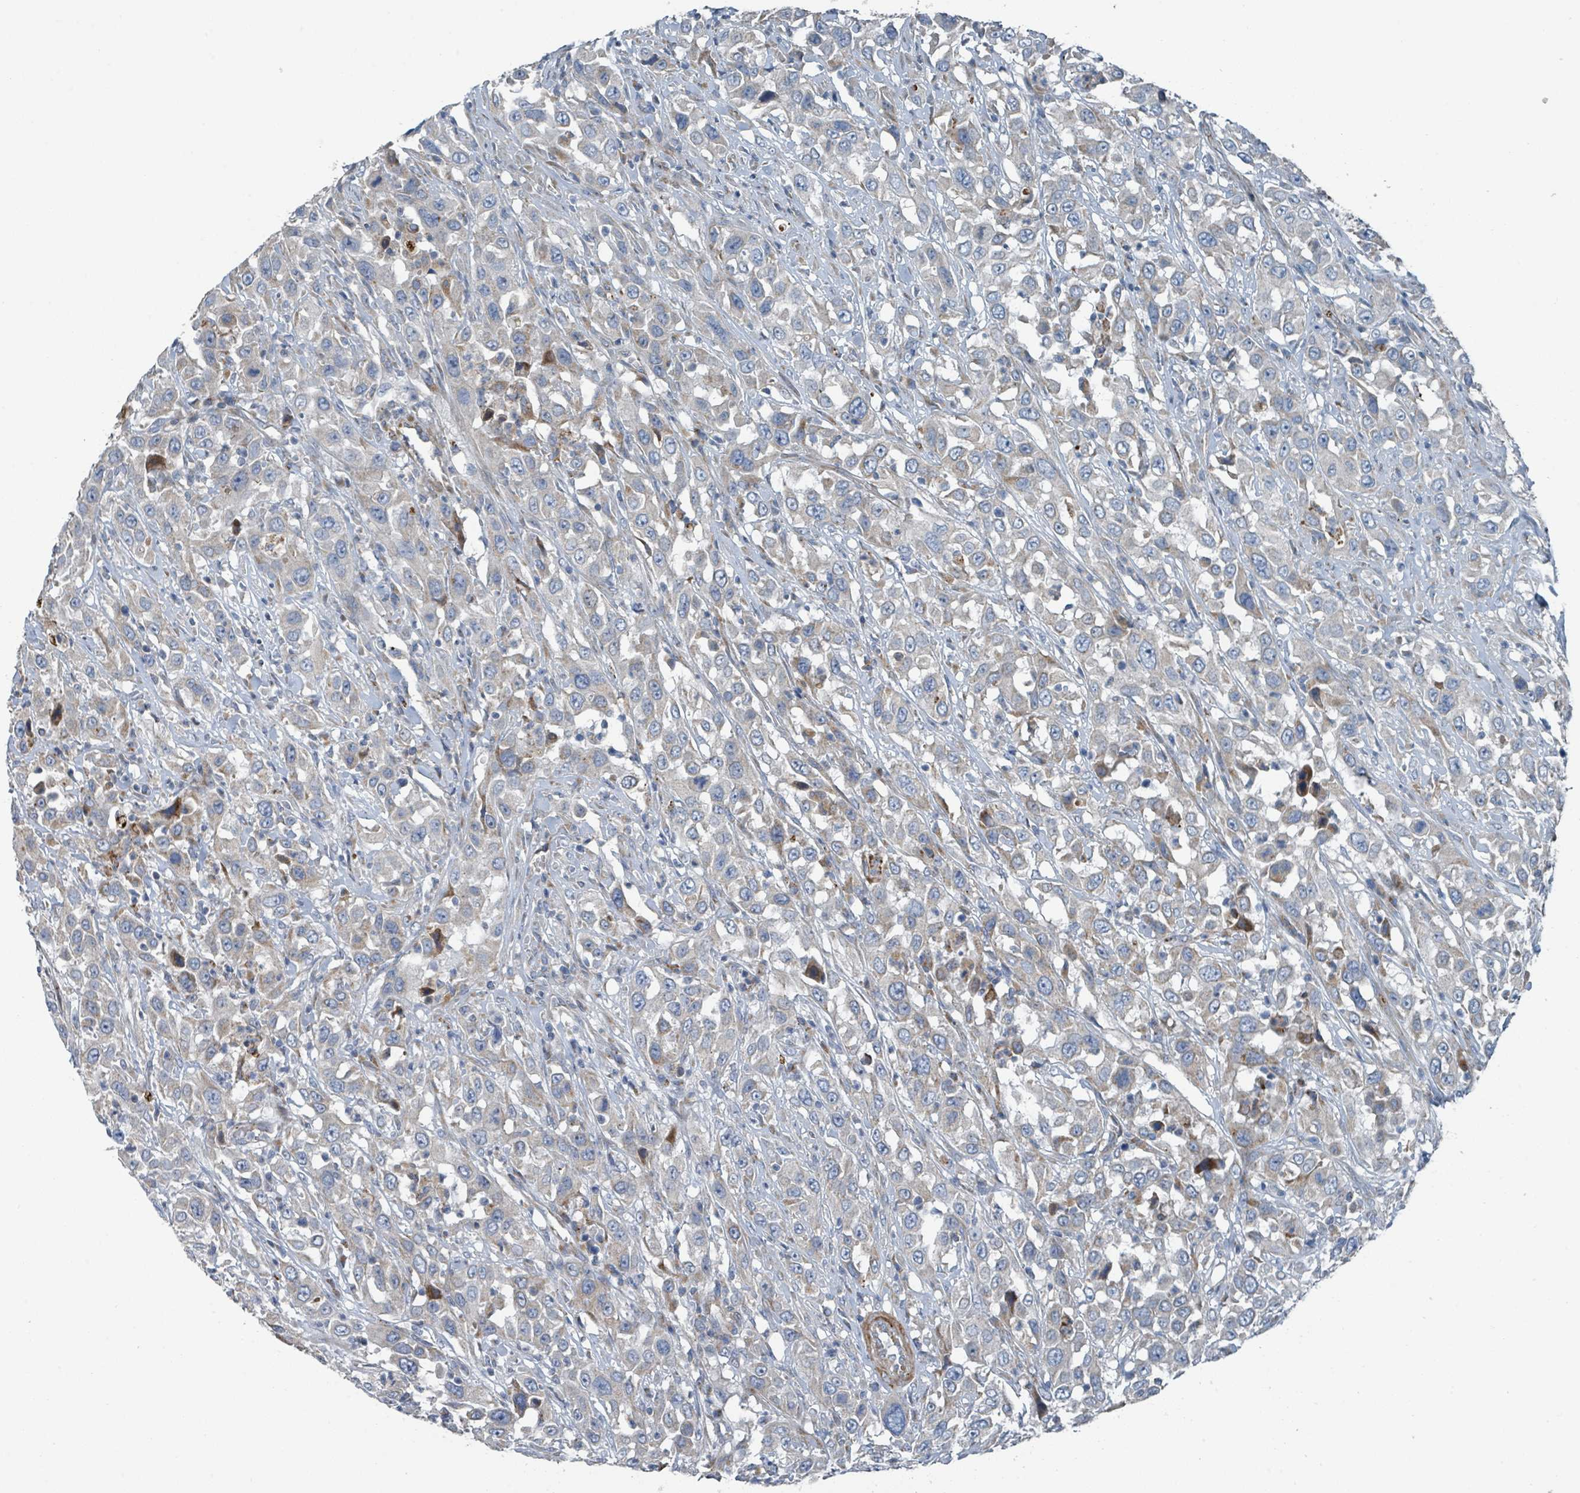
{"staining": {"intensity": "moderate", "quantity": "<25%", "location": "cytoplasmic/membranous"}, "tissue": "urothelial cancer", "cell_type": "Tumor cells", "image_type": "cancer", "snomed": [{"axis": "morphology", "description": "Urothelial carcinoma, High grade"}, {"axis": "topography", "description": "Urinary bladder"}], "caption": "Urothelial cancer was stained to show a protein in brown. There is low levels of moderate cytoplasmic/membranous expression in about <25% of tumor cells.", "gene": "DIPK2A", "patient": {"sex": "male", "age": 61}}